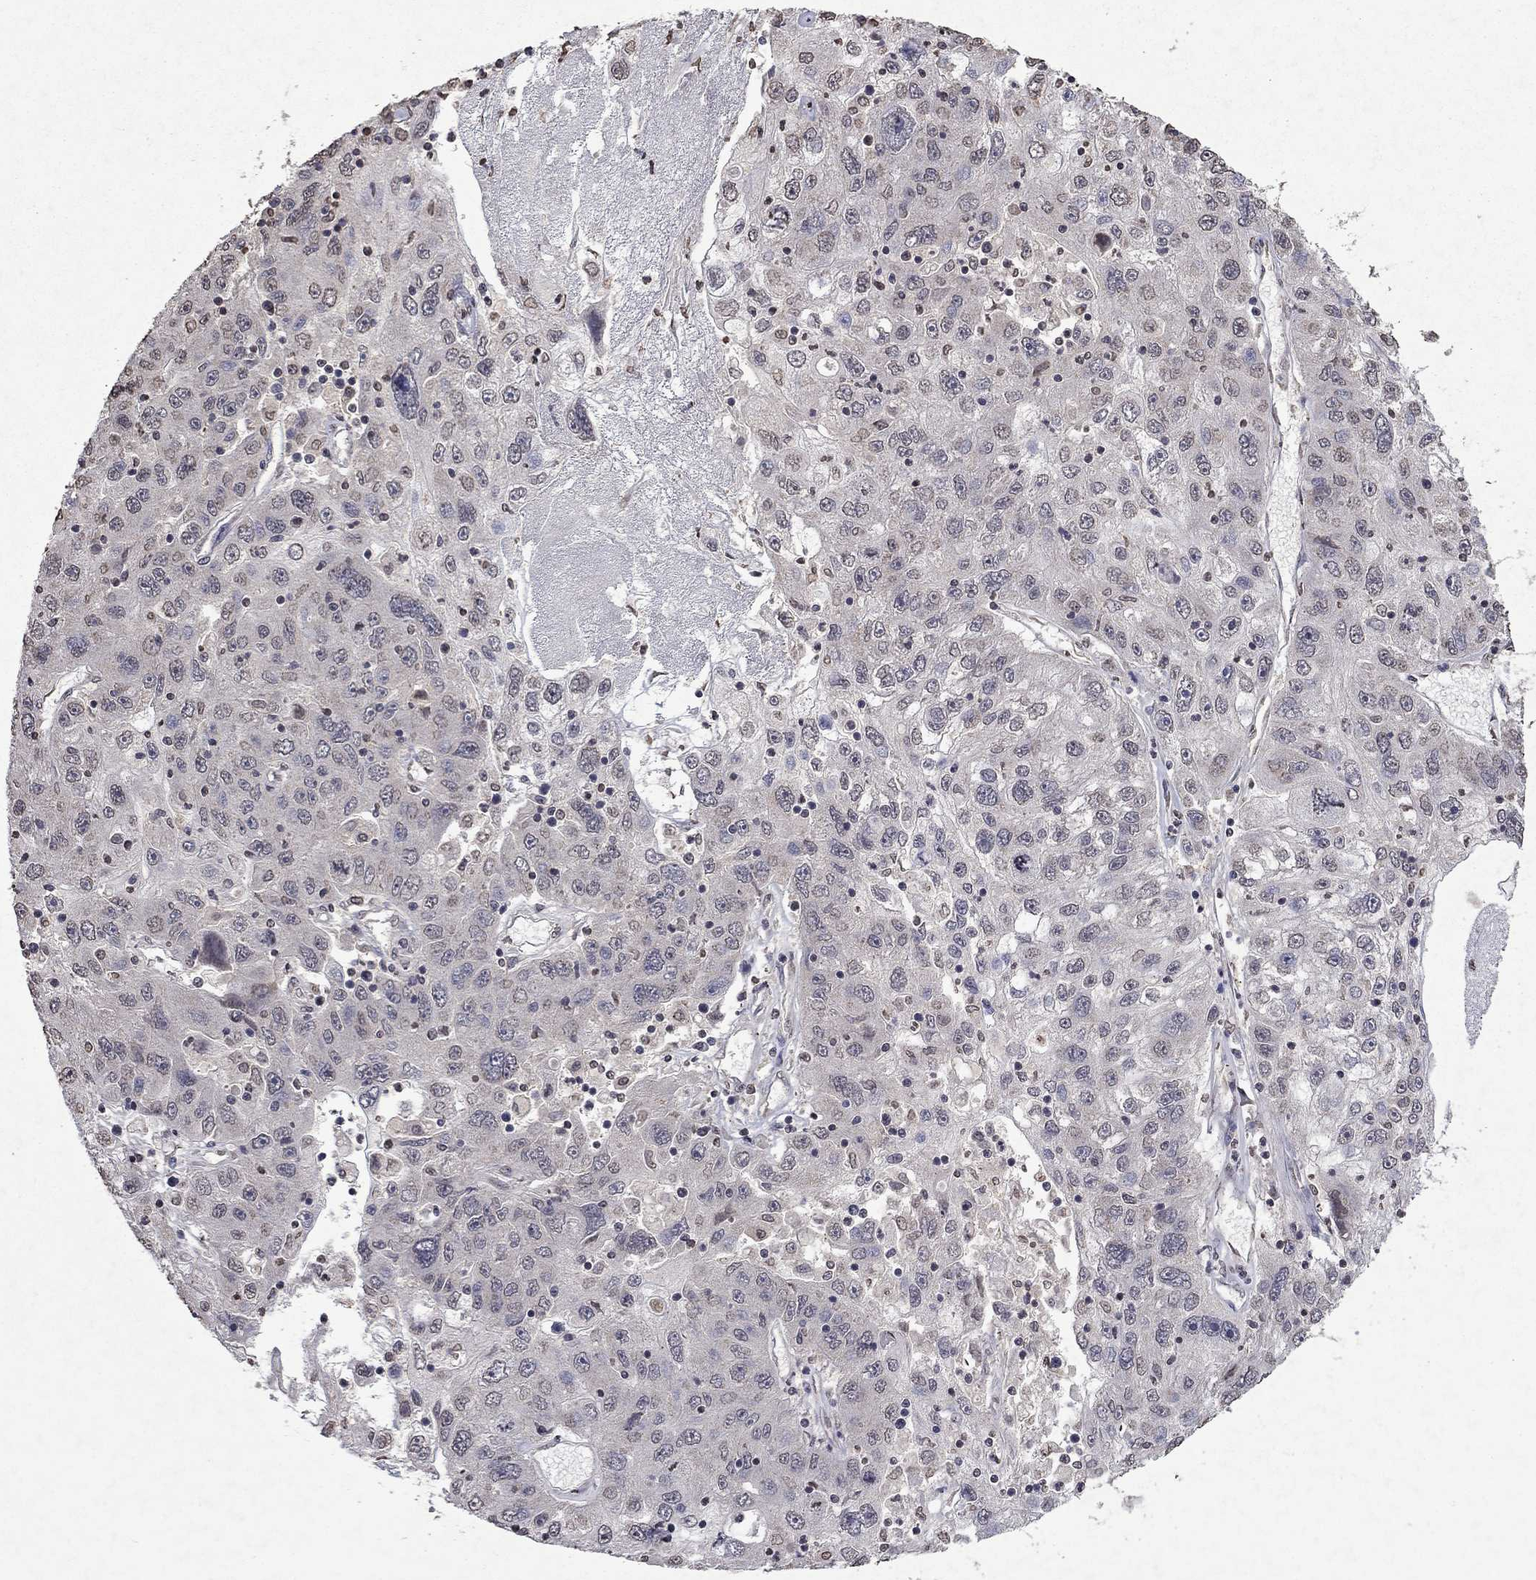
{"staining": {"intensity": "weak", "quantity": "<25%", "location": "nuclear"}, "tissue": "stomach cancer", "cell_type": "Tumor cells", "image_type": "cancer", "snomed": [{"axis": "morphology", "description": "Adenocarcinoma, NOS"}, {"axis": "topography", "description": "Stomach"}], "caption": "Stomach cancer (adenocarcinoma) stained for a protein using immunohistochemistry (IHC) shows no staining tumor cells.", "gene": "TTC38", "patient": {"sex": "male", "age": 56}}